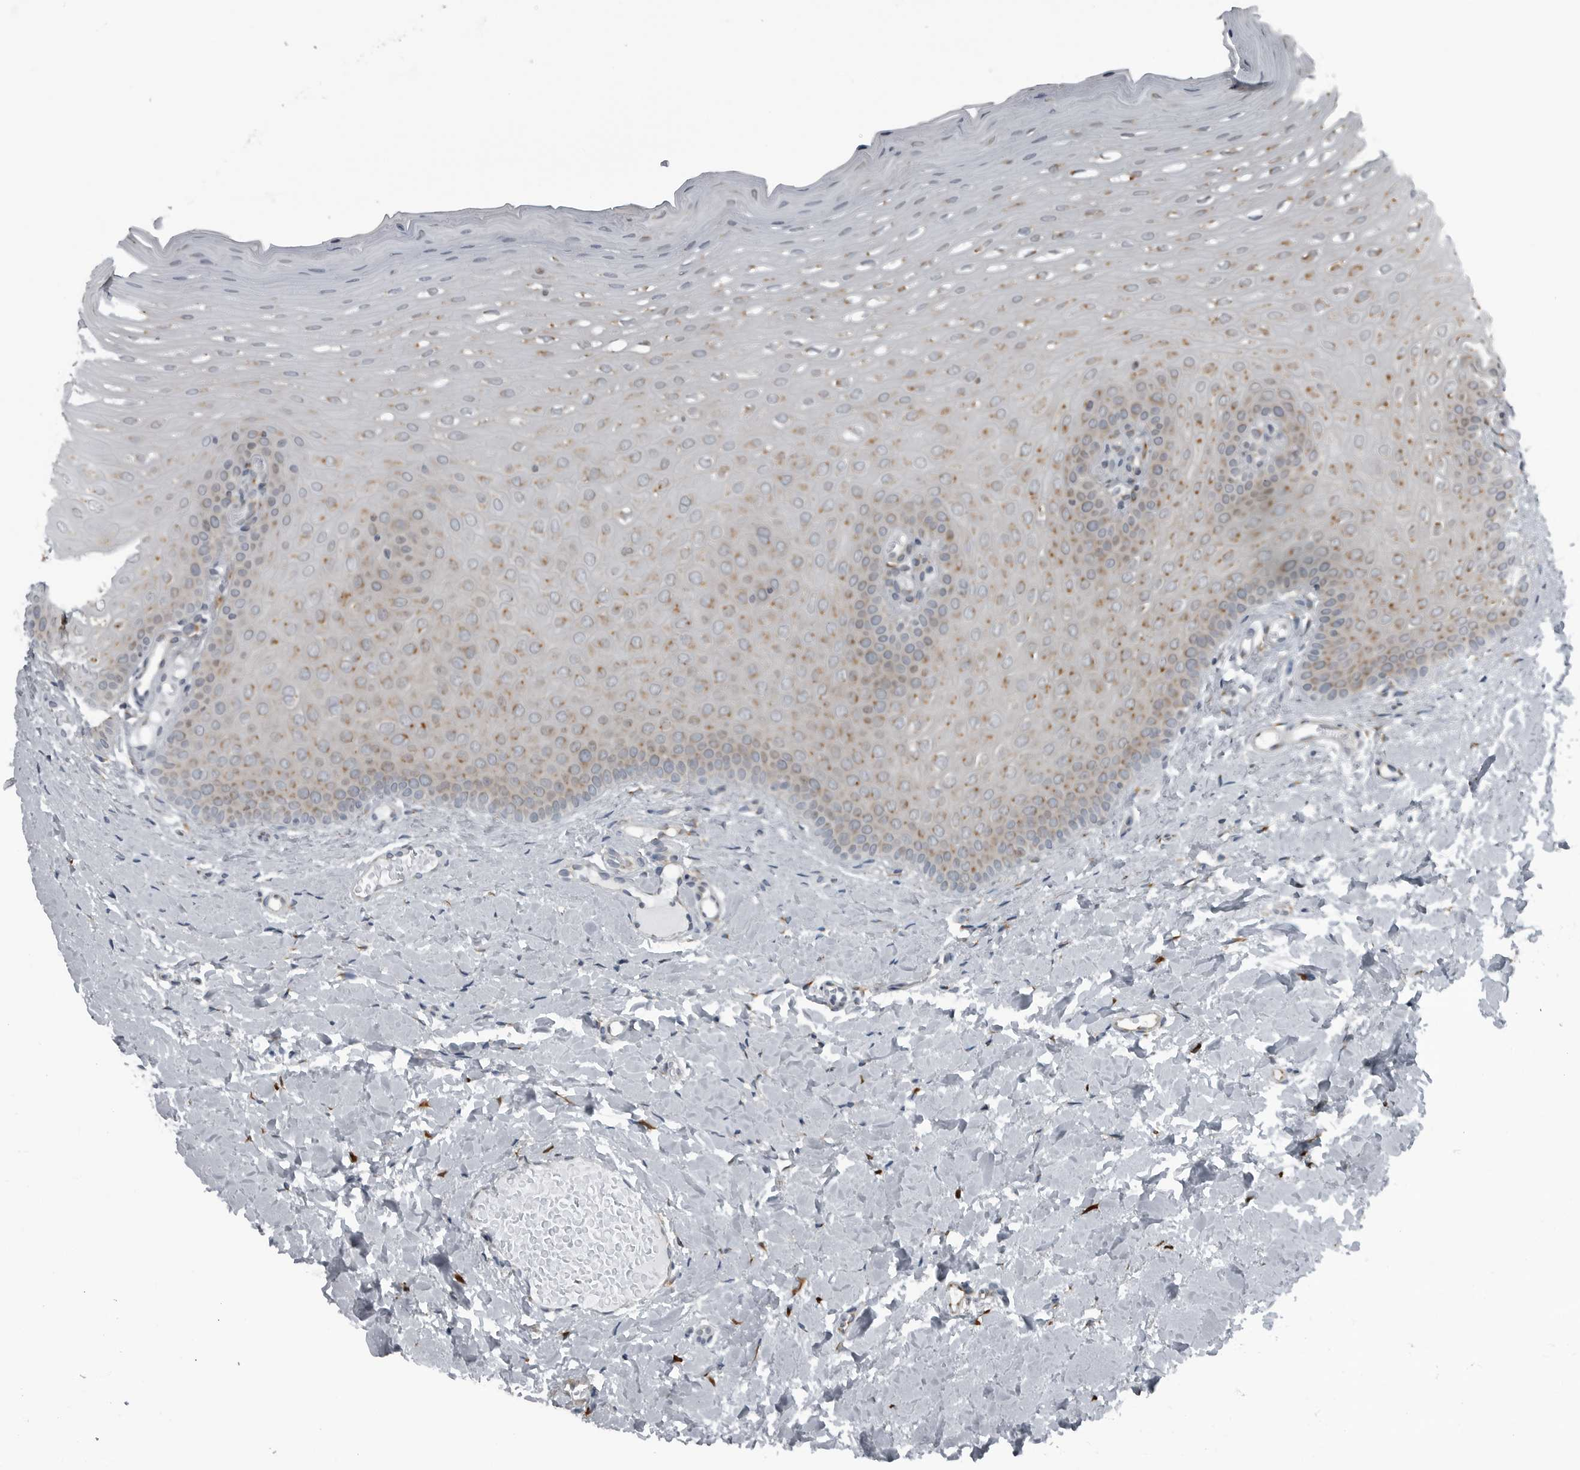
{"staining": {"intensity": "weak", "quantity": "<25%", "location": "cytoplasmic/membranous"}, "tissue": "oral mucosa", "cell_type": "Squamous epithelial cells", "image_type": "normal", "snomed": [{"axis": "morphology", "description": "Normal tissue, NOS"}, {"axis": "topography", "description": "Oral tissue"}], "caption": "The micrograph displays no significant positivity in squamous epithelial cells of oral mucosa.", "gene": "CEP85", "patient": {"sex": "female", "age": 39}}